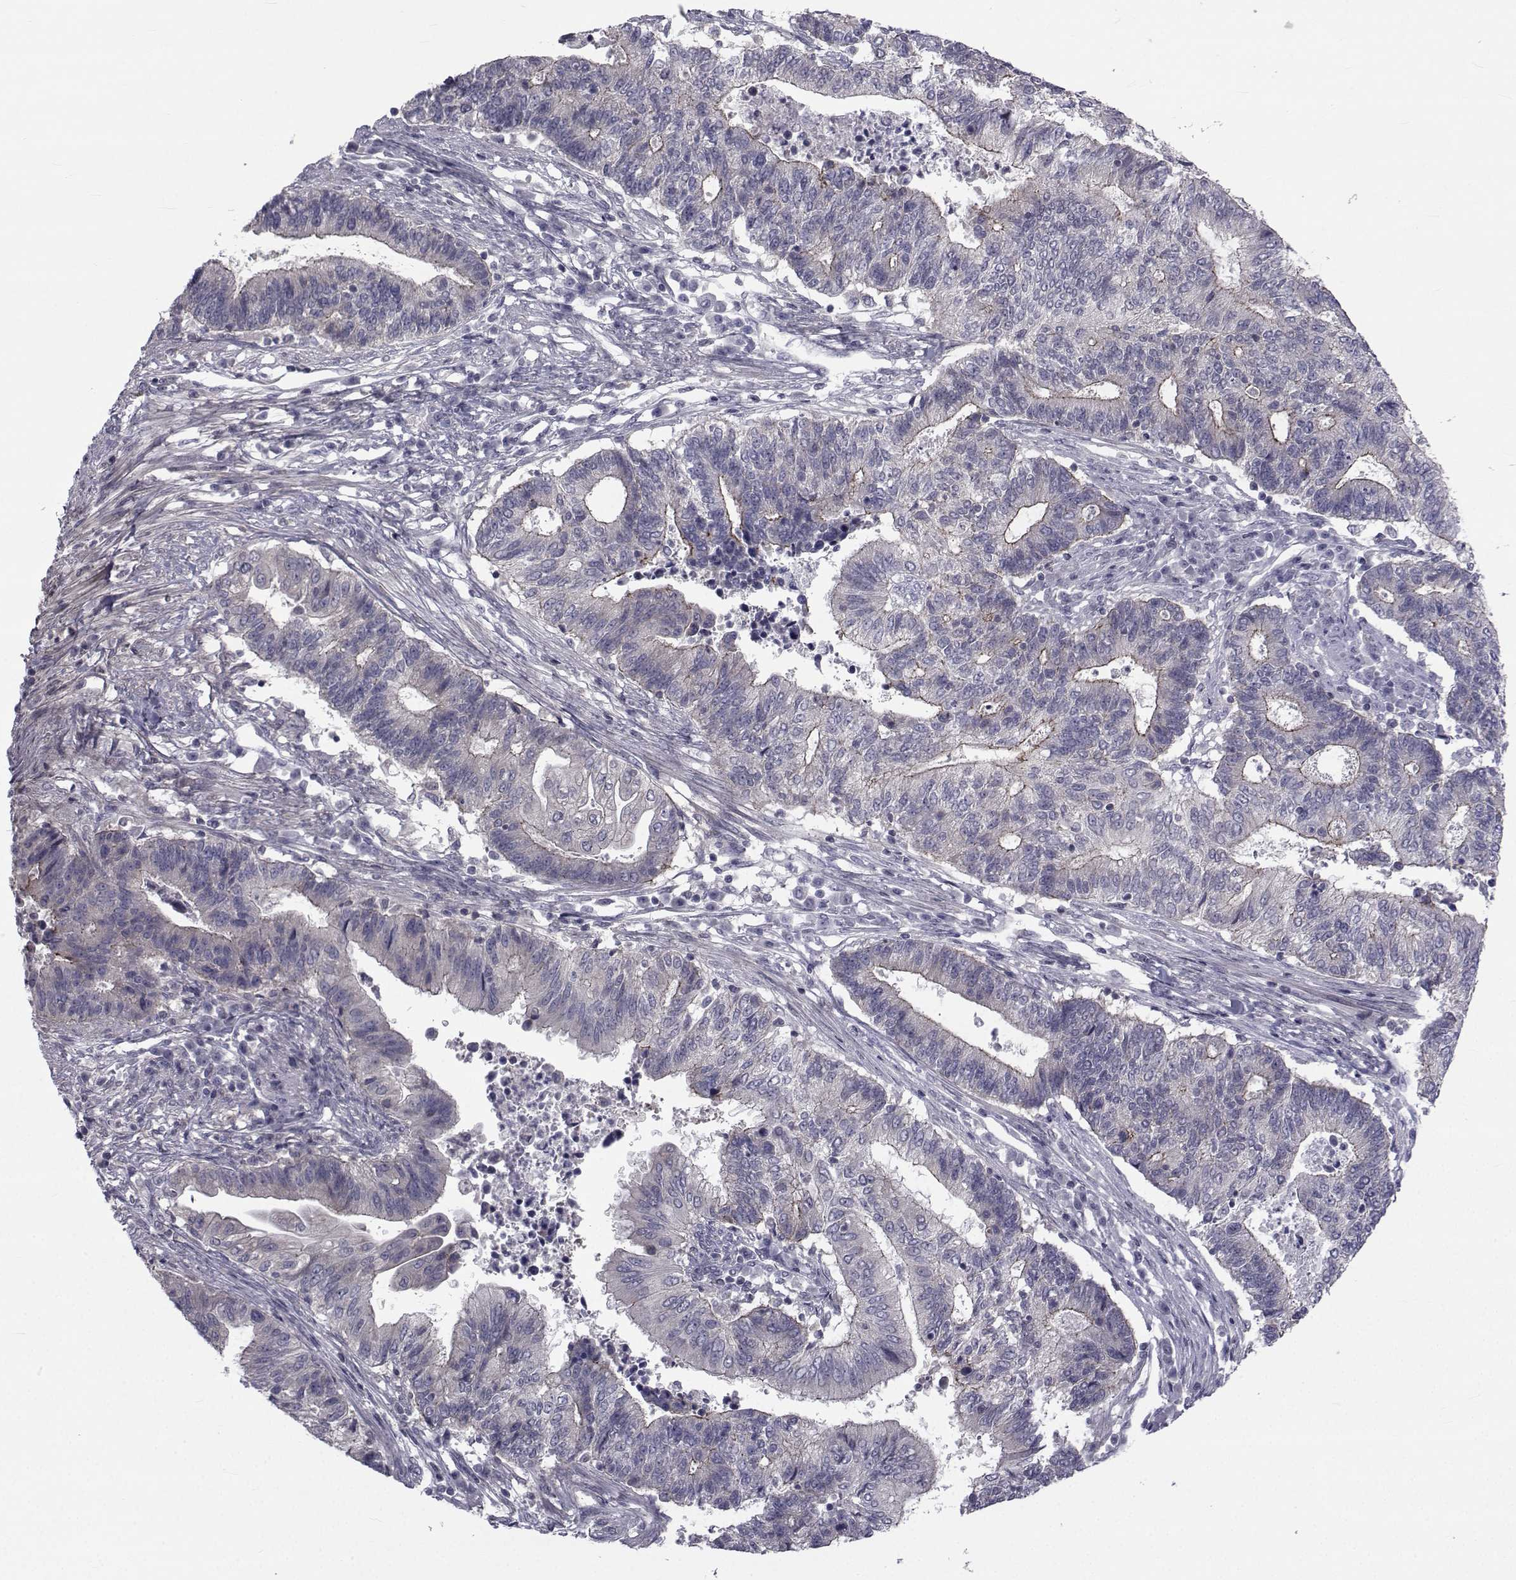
{"staining": {"intensity": "strong", "quantity": "<25%", "location": "cytoplasmic/membranous"}, "tissue": "endometrial cancer", "cell_type": "Tumor cells", "image_type": "cancer", "snomed": [{"axis": "morphology", "description": "Adenocarcinoma, NOS"}, {"axis": "topography", "description": "Uterus"}, {"axis": "topography", "description": "Endometrium"}], "caption": "Immunohistochemistry (DAB) staining of human endometrial cancer demonstrates strong cytoplasmic/membranous protein positivity in about <25% of tumor cells.", "gene": "SLC30A10", "patient": {"sex": "female", "age": 54}}